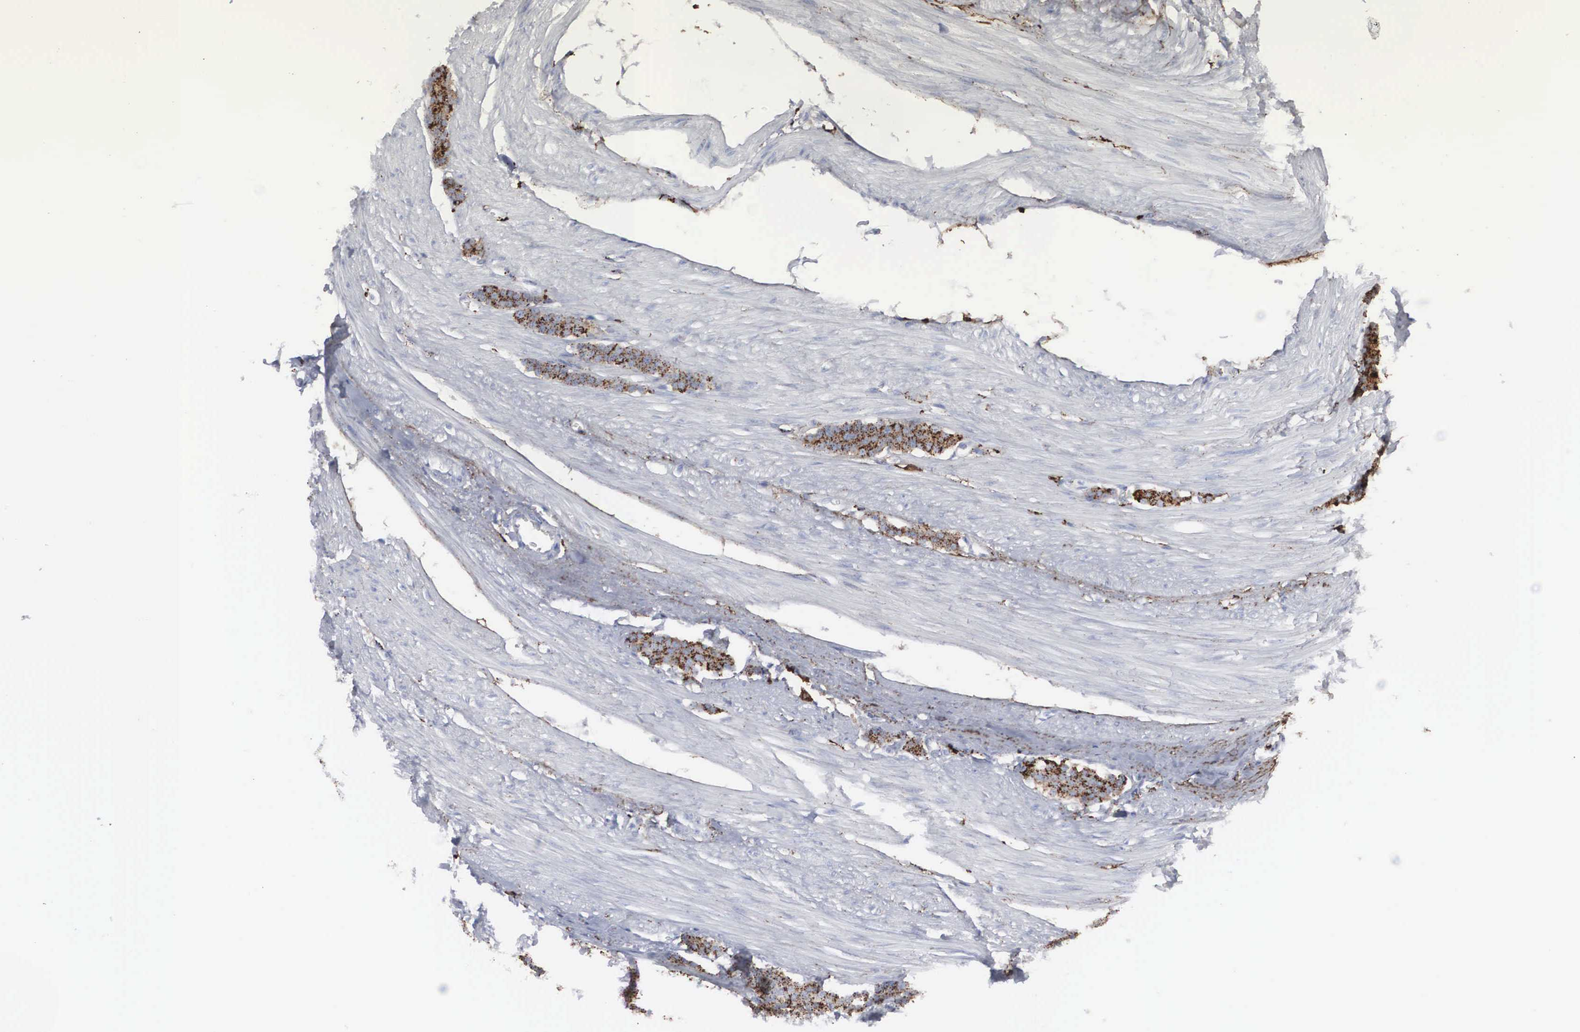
{"staining": {"intensity": "moderate", "quantity": ">75%", "location": "cytoplasmic/membranous"}, "tissue": "carcinoid", "cell_type": "Tumor cells", "image_type": "cancer", "snomed": [{"axis": "morphology", "description": "Carcinoid, malignant, NOS"}, {"axis": "topography", "description": "Small intestine"}], "caption": "Protein expression analysis of human carcinoid reveals moderate cytoplasmic/membranous positivity in approximately >75% of tumor cells.", "gene": "LGALS3BP", "patient": {"sex": "male", "age": 60}}